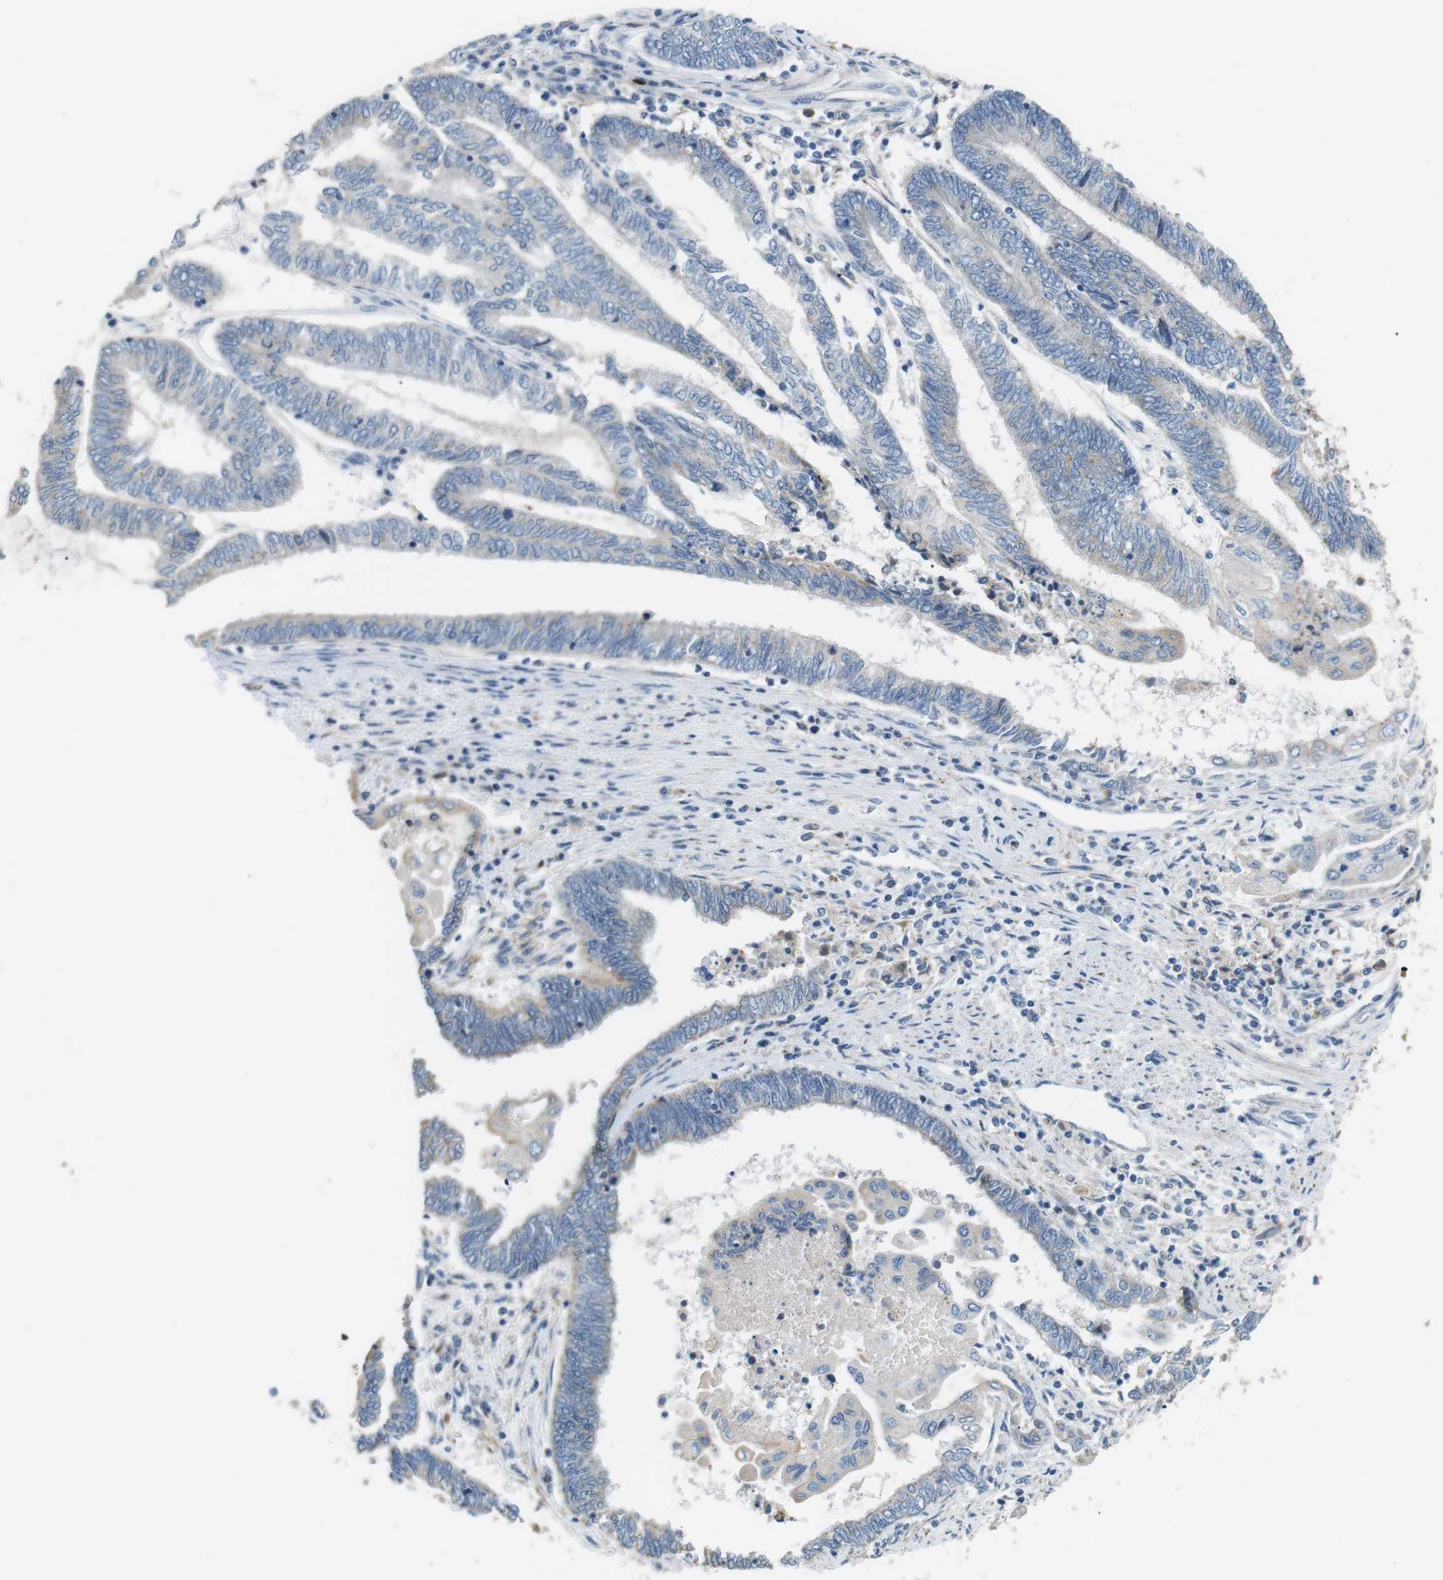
{"staining": {"intensity": "negative", "quantity": "none", "location": "none"}, "tissue": "endometrial cancer", "cell_type": "Tumor cells", "image_type": "cancer", "snomed": [{"axis": "morphology", "description": "Adenocarcinoma, NOS"}, {"axis": "topography", "description": "Uterus"}, {"axis": "topography", "description": "Endometrium"}], "caption": "The immunohistochemistry histopathology image has no significant expression in tumor cells of endometrial cancer (adenocarcinoma) tissue. (DAB (3,3'-diaminobenzidine) immunohistochemistry with hematoxylin counter stain).", "gene": "CD300E", "patient": {"sex": "female", "age": 70}}